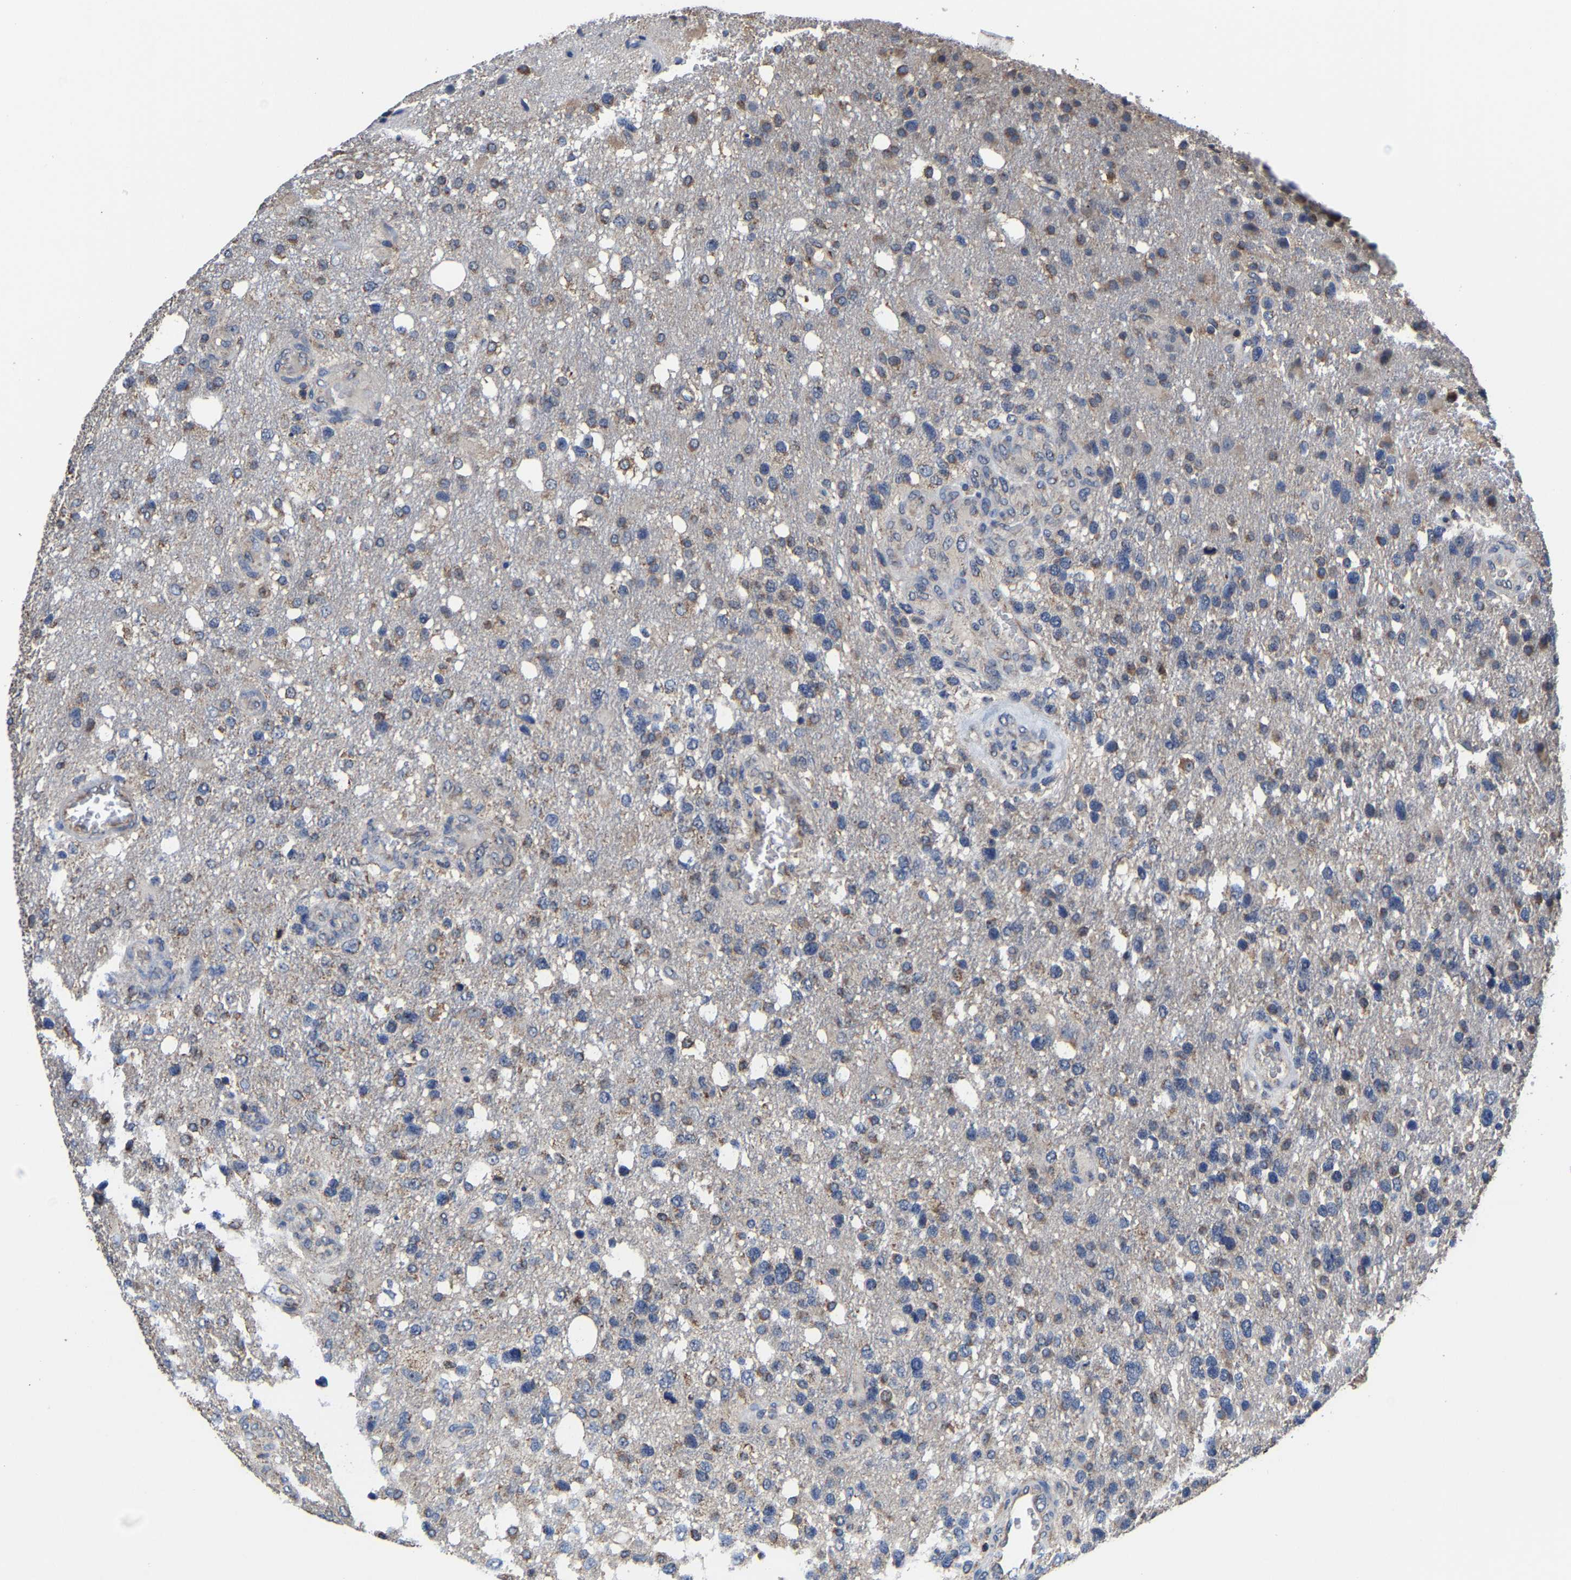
{"staining": {"intensity": "moderate", "quantity": "<25%", "location": "cytoplasmic/membranous"}, "tissue": "glioma", "cell_type": "Tumor cells", "image_type": "cancer", "snomed": [{"axis": "morphology", "description": "Glioma, malignant, High grade"}, {"axis": "topography", "description": "Brain"}], "caption": "A micrograph of human glioma stained for a protein reveals moderate cytoplasmic/membranous brown staining in tumor cells.", "gene": "ZCCHC7", "patient": {"sex": "female", "age": 58}}